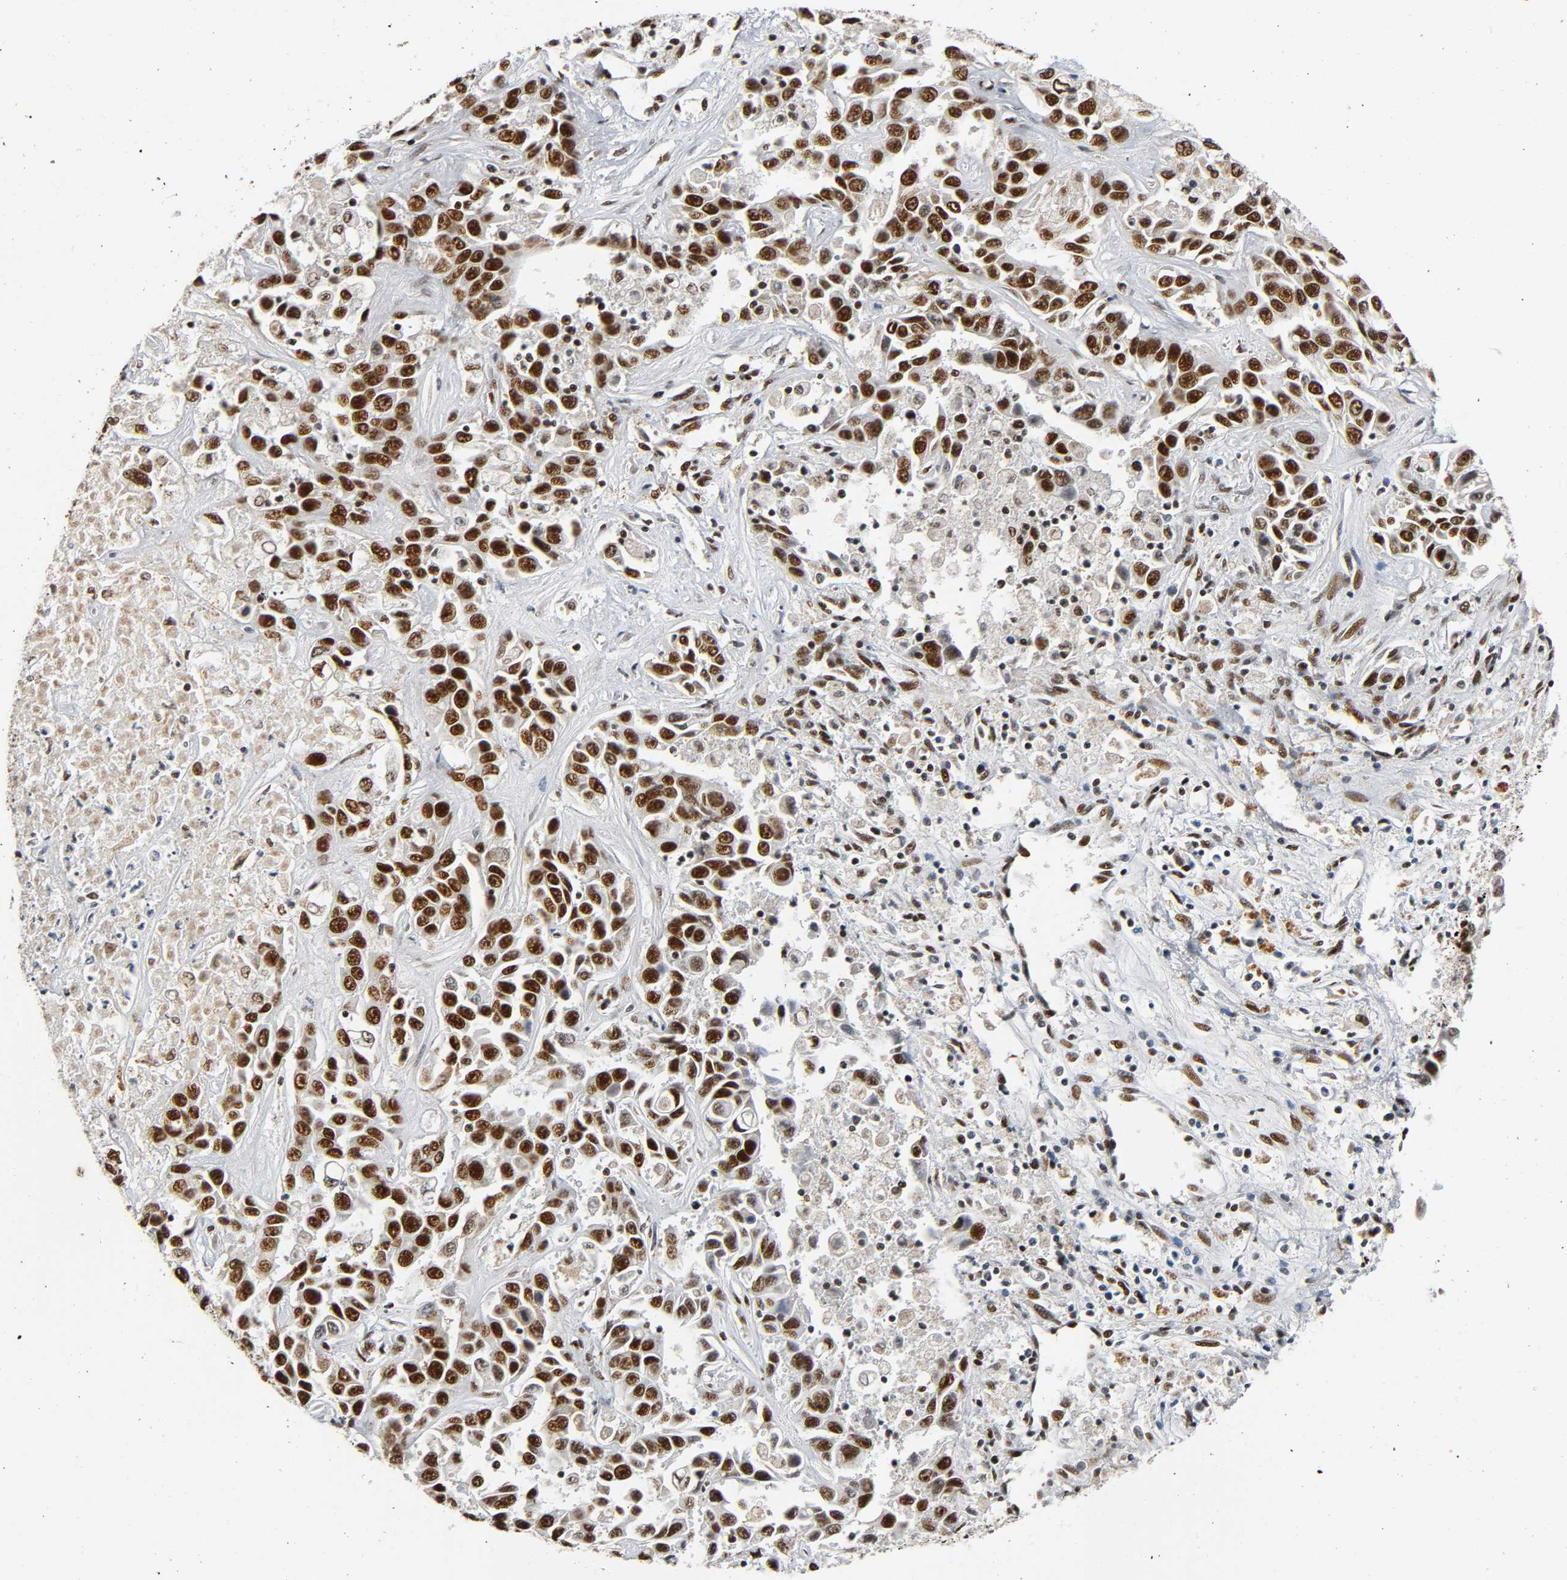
{"staining": {"intensity": "strong", "quantity": ">75%", "location": "nuclear"}, "tissue": "liver cancer", "cell_type": "Tumor cells", "image_type": "cancer", "snomed": [{"axis": "morphology", "description": "Cholangiocarcinoma"}, {"axis": "topography", "description": "Liver"}], "caption": "Immunohistochemical staining of liver cancer displays high levels of strong nuclear protein positivity in about >75% of tumor cells.", "gene": "CDK9", "patient": {"sex": "female", "age": 52}}